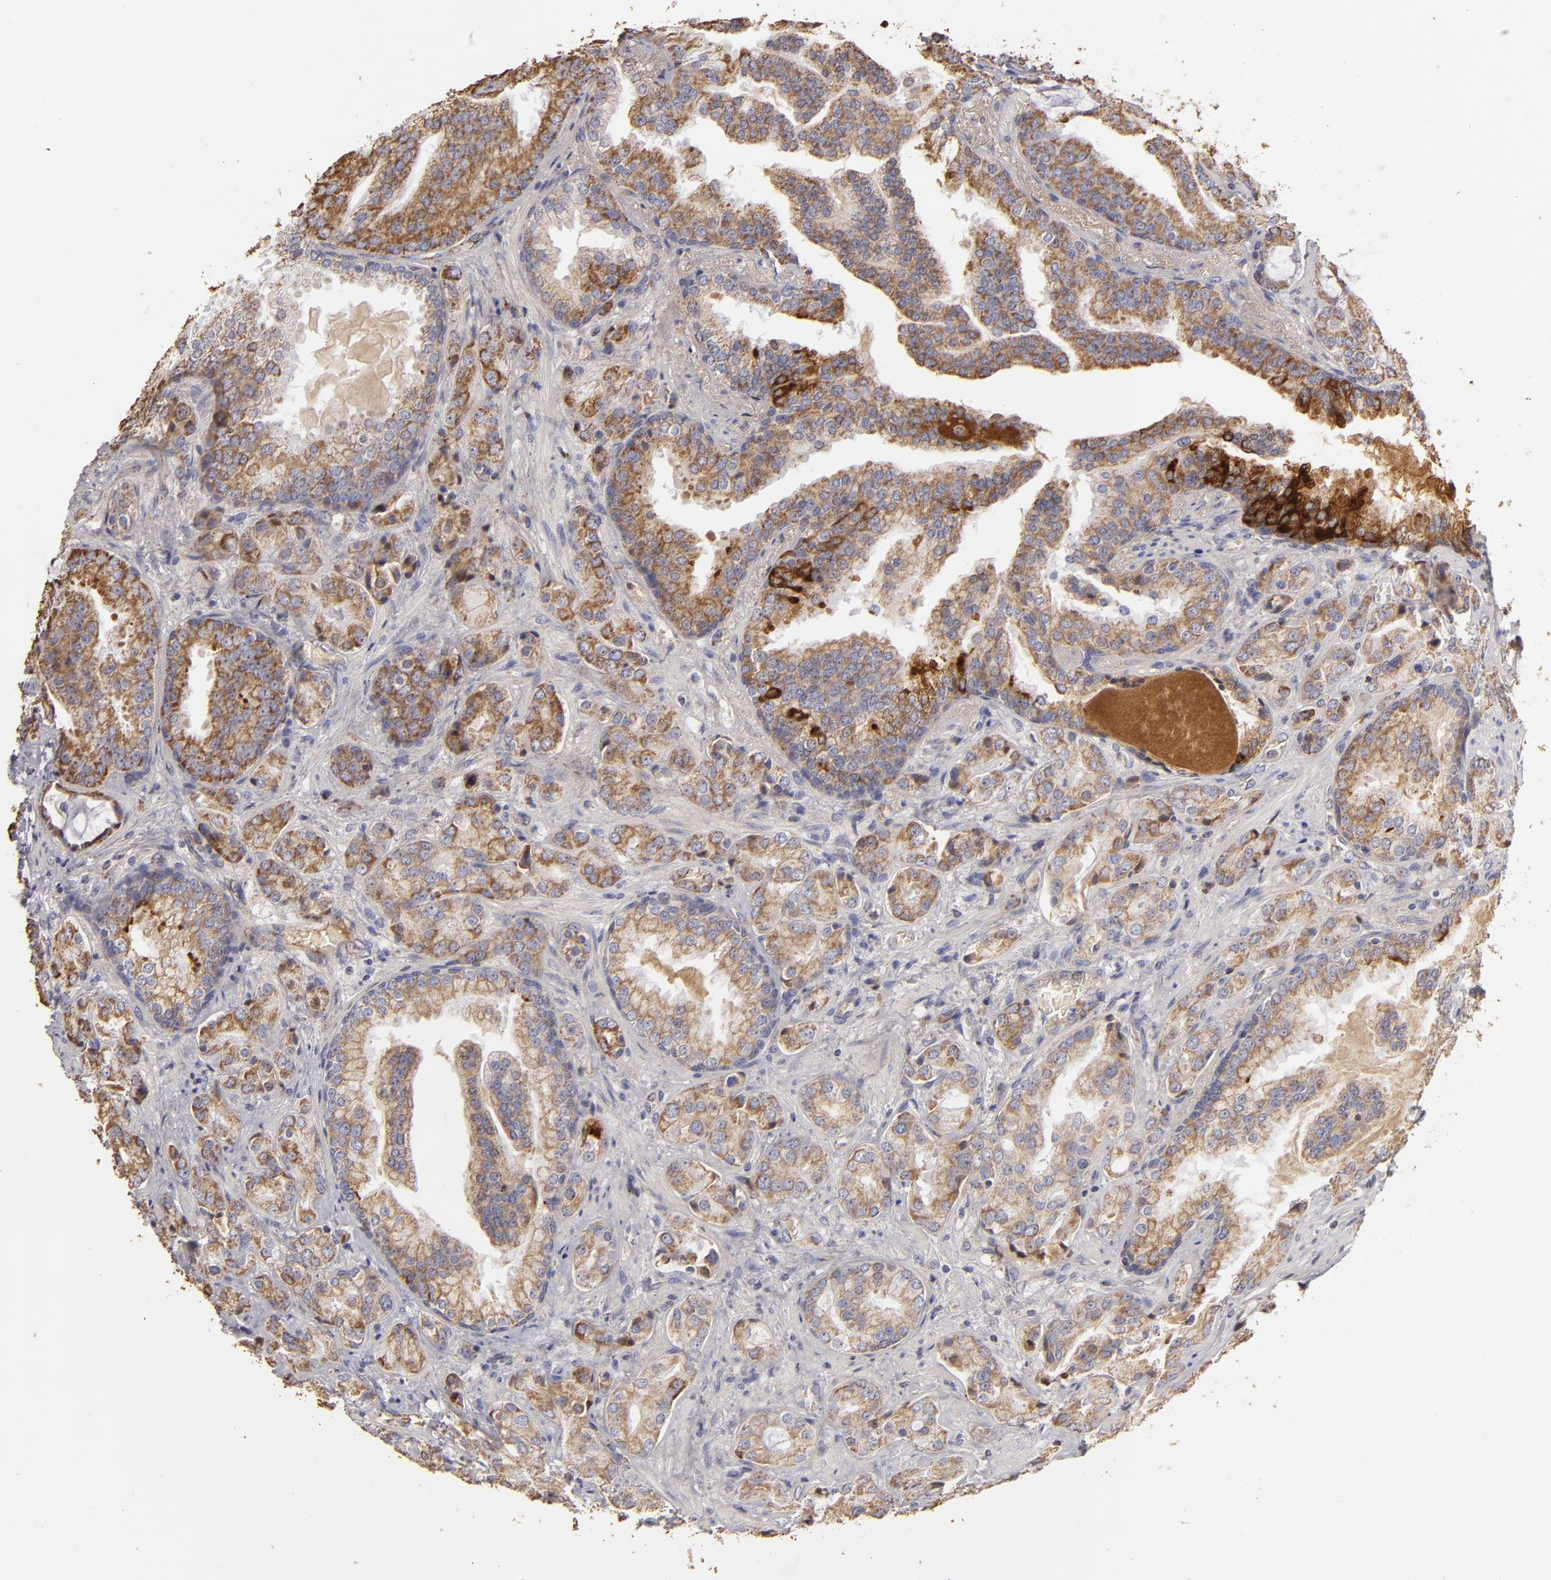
{"staining": {"intensity": "moderate", "quantity": ">75%", "location": "cytoplasmic/membranous"}, "tissue": "prostate cancer", "cell_type": "Tumor cells", "image_type": "cancer", "snomed": [{"axis": "morphology", "description": "Adenocarcinoma, Medium grade"}, {"axis": "topography", "description": "Prostate"}], "caption": "Prostate cancer (medium-grade adenocarcinoma) stained for a protein exhibits moderate cytoplasmic/membranous positivity in tumor cells. (Brightfield microscopy of DAB IHC at high magnification).", "gene": "CFB", "patient": {"sex": "male", "age": 70}}